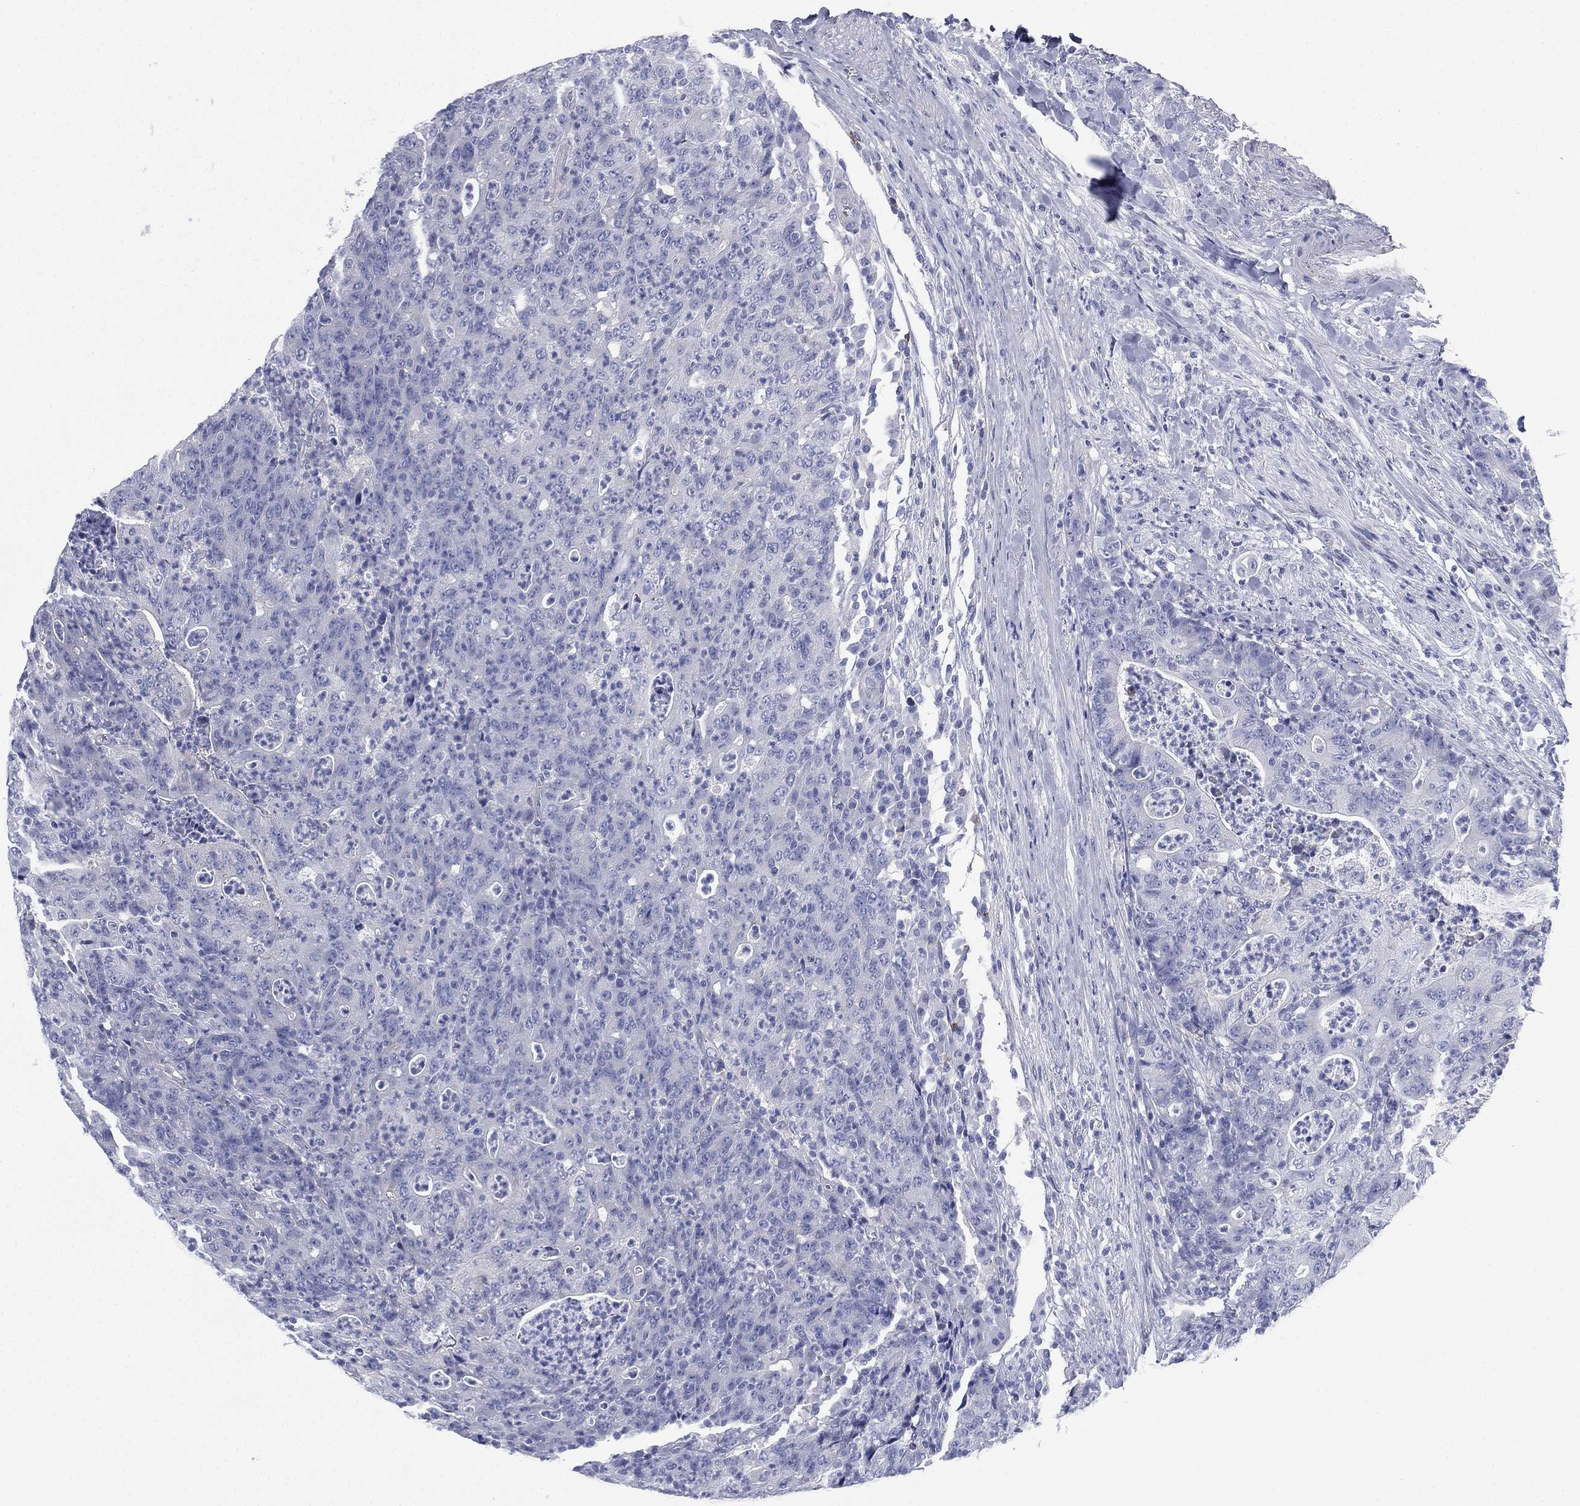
{"staining": {"intensity": "negative", "quantity": "none", "location": "none"}, "tissue": "colorectal cancer", "cell_type": "Tumor cells", "image_type": "cancer", "snomed": [{"axis": "morphology", "description": "Adenocarcinoma, NOS"}, {"axis": "topography", "description": "Colon"}], "caption": "Immunohistochemistry micrograph of neoplastic tissue: human adenocarcinoma (colorectal) stained with DAB (3,3'-diaminobenzidine) exhibits no significant protein positivity in tumor cells.", "gene": "FCER2", "patient": {"sex": "male", "age": 70}}